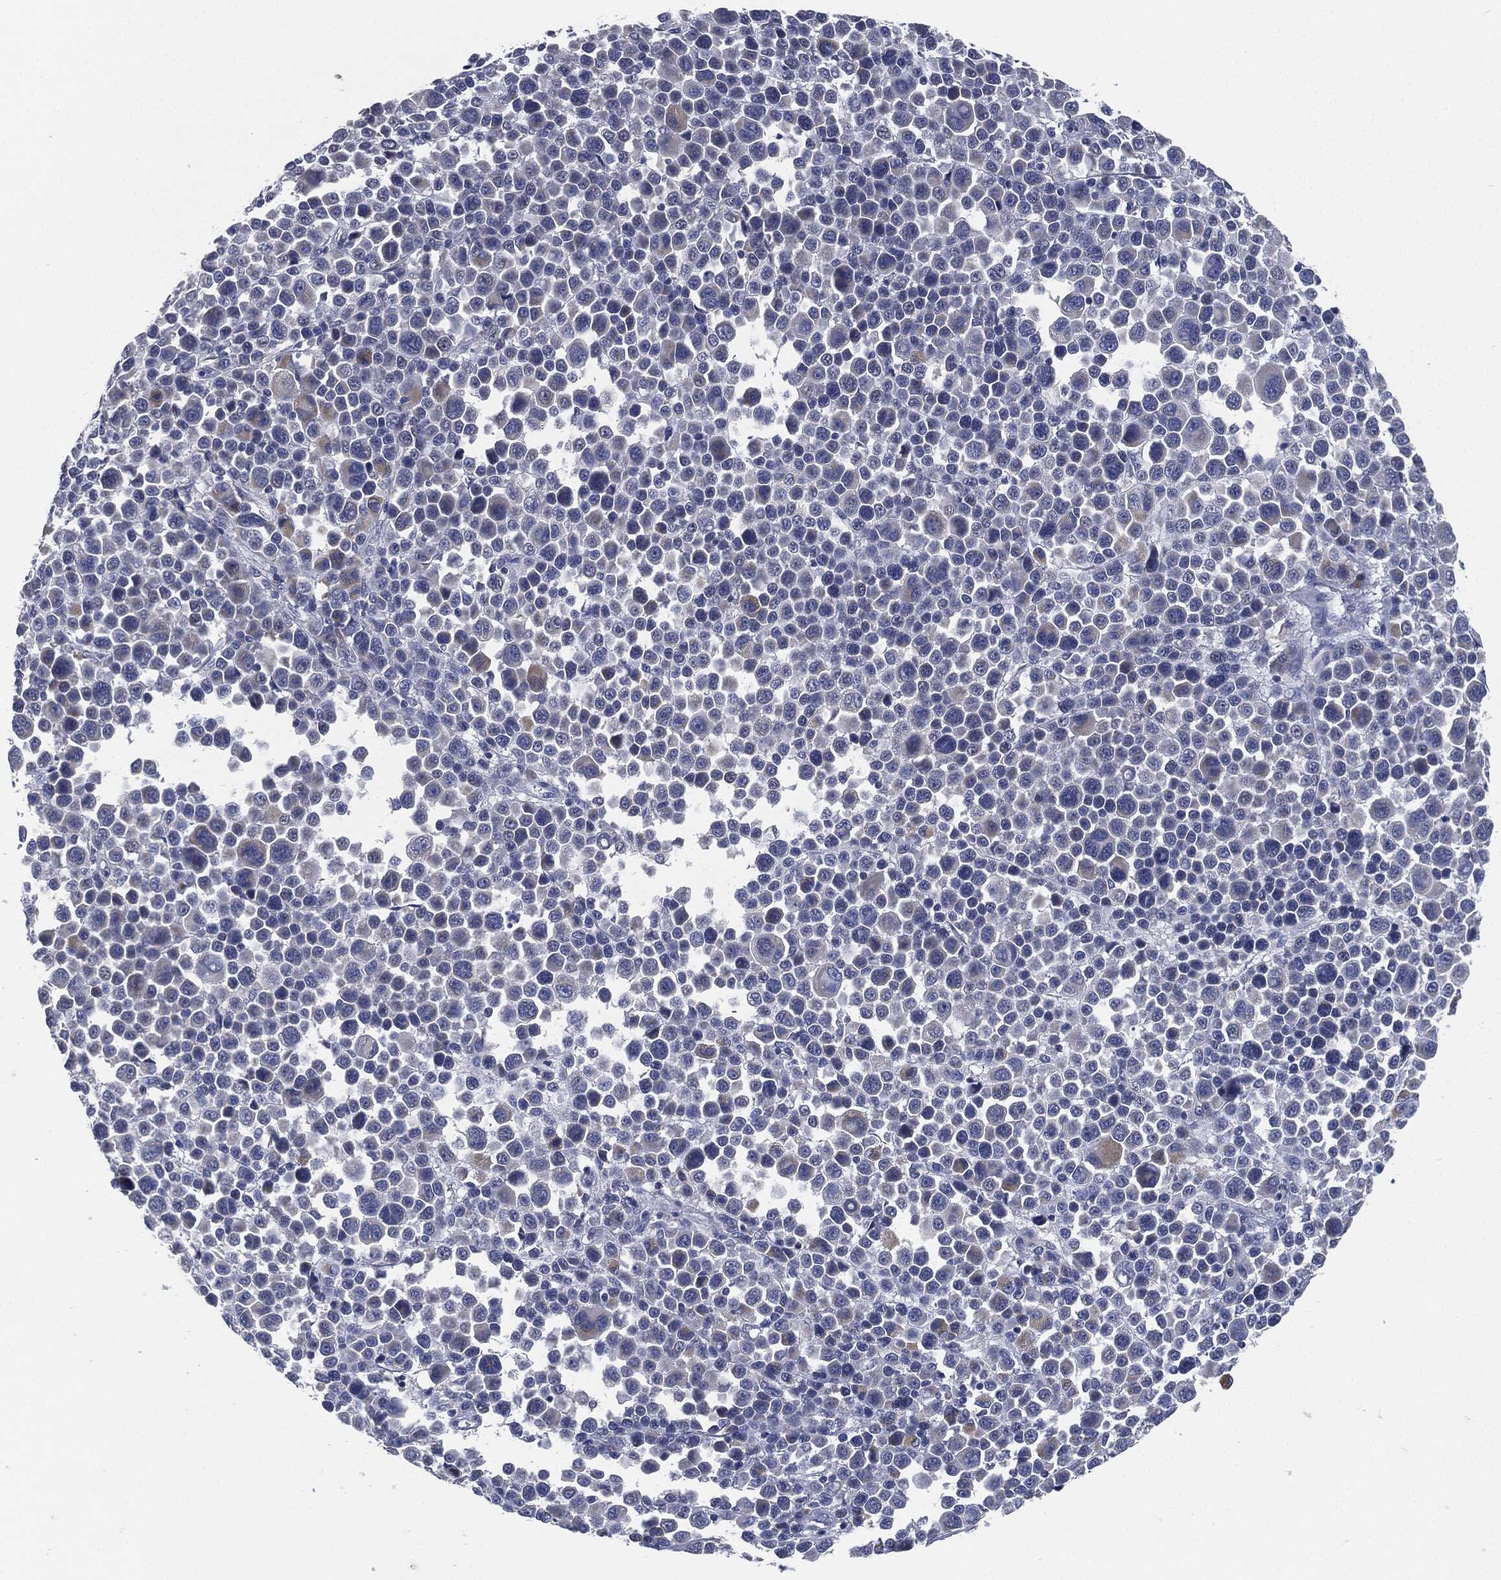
{"staining": {"intensity": "weak", "quantity": "<25%", "location": "cytoplasmic/membranous"}, "tissue": "melanoma", "cell_type": "Tumor cells", "image_type": "cancer", "snomed": [{"axis": "morphology", "description": "Malignant melanoma, NOS"}, {"axis": "topography", "description": "Skin"}], "caption": "Protein analysis of malignant melanoma exhibits no significant positivity in tumor cells. (Stains: DAB immunohistochemistry (IHC) with hematoxylin counter stain, Microscopy: brightfield microscopy at high magnification).", "gene": "SIGLEC9", "patient": {"sex": "female", "age": 57}}